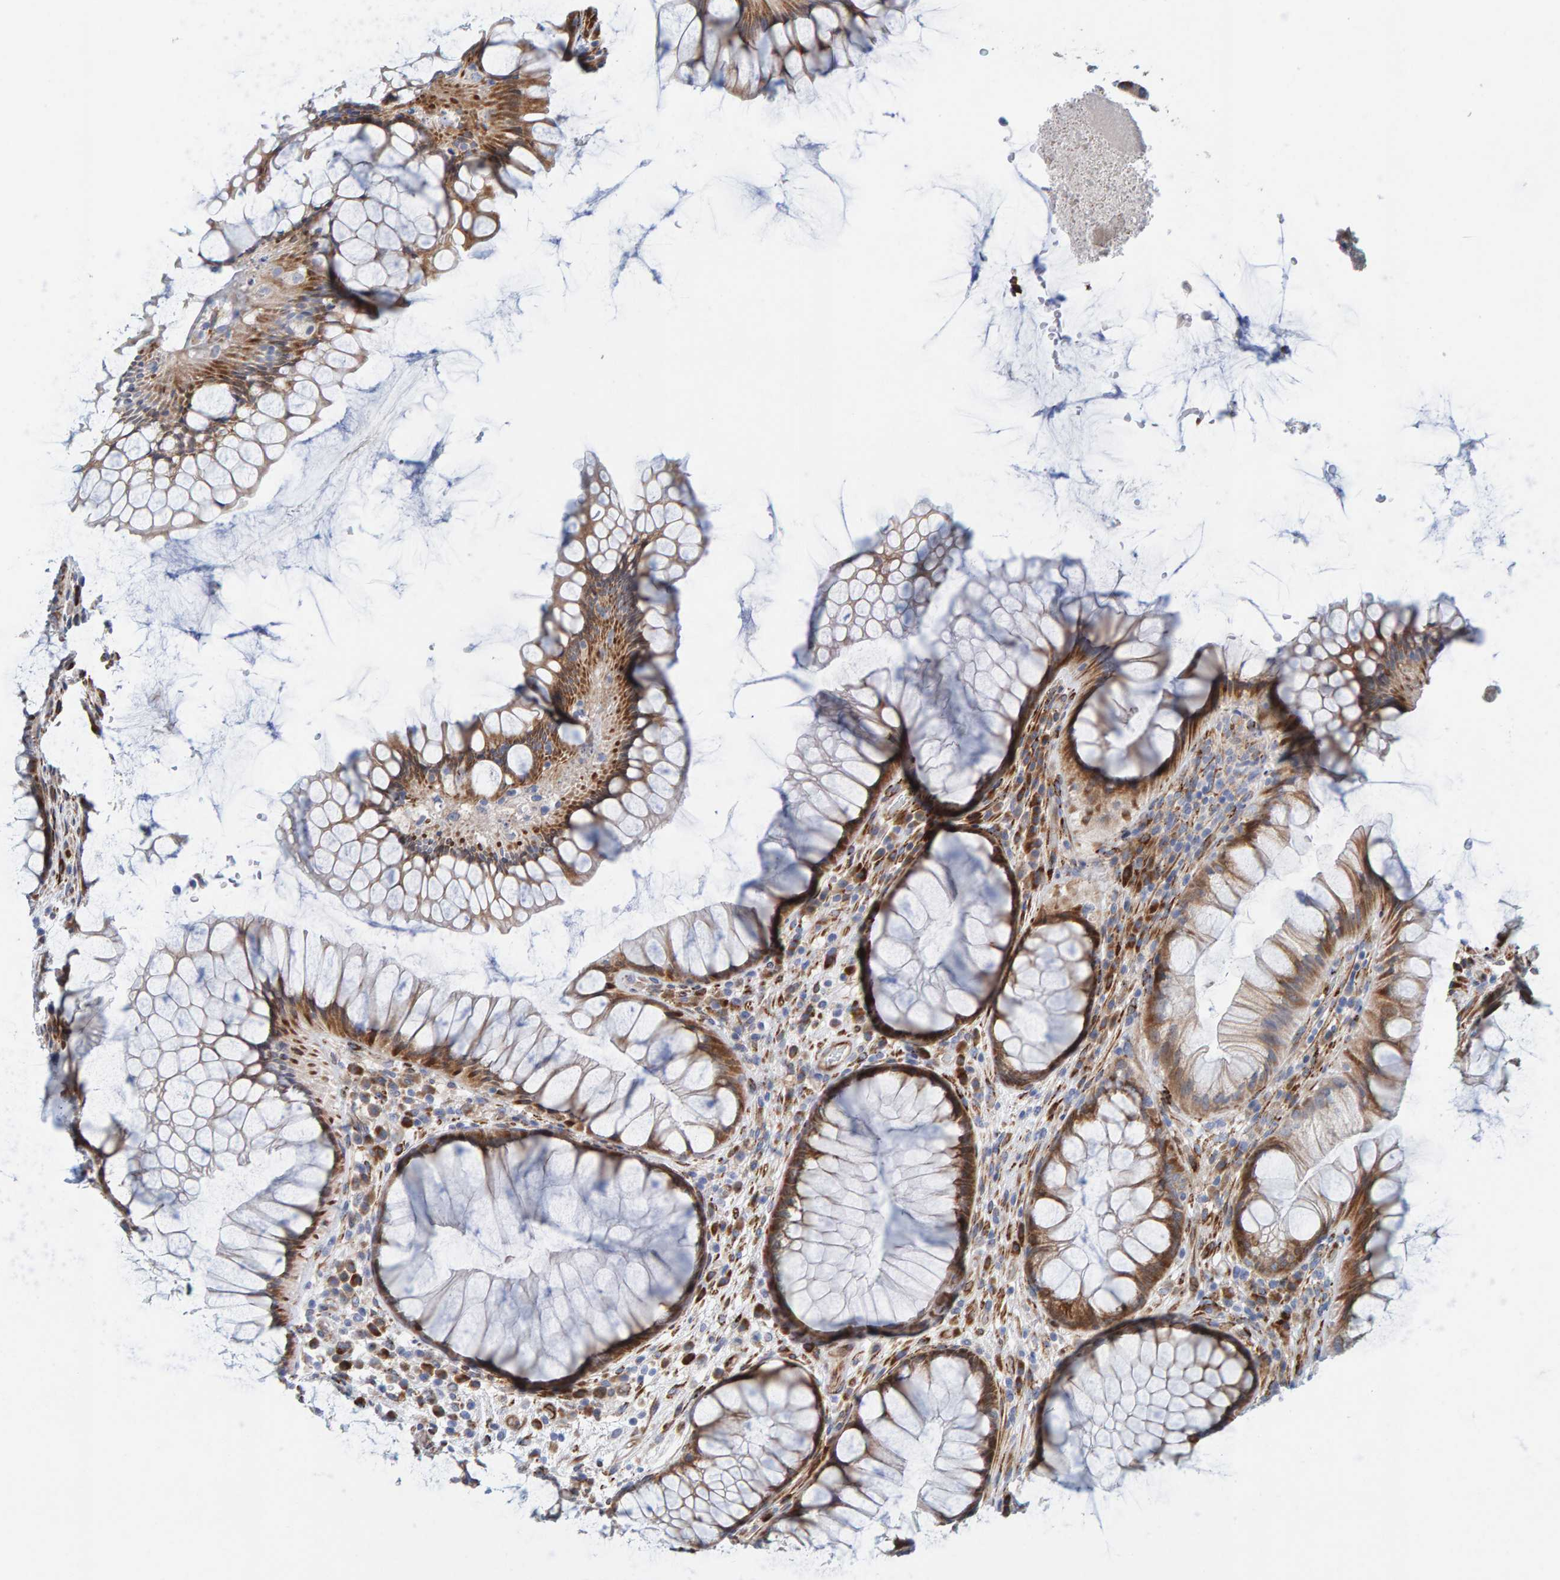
{"staining": {"intensity": "strong", "quantity": ">75%", "location": "cytoplasmic/membranous"}, "tissue": "rectum", "cell_type": "Glandular cells", "image_type": "normal", "snomed": [{"axis": "morphology", "description": "Normal tissue, NOS"}, {"axis": "topography", "description": "Rectum"}], "caption": "This image reveals IHC staining of benign human rectum, with high strong cytoplasmic/membranous positivity in approximately >75% of glandular cells.", "gene": "MMP16", "patient": {"sex": "male", "age": 51}}